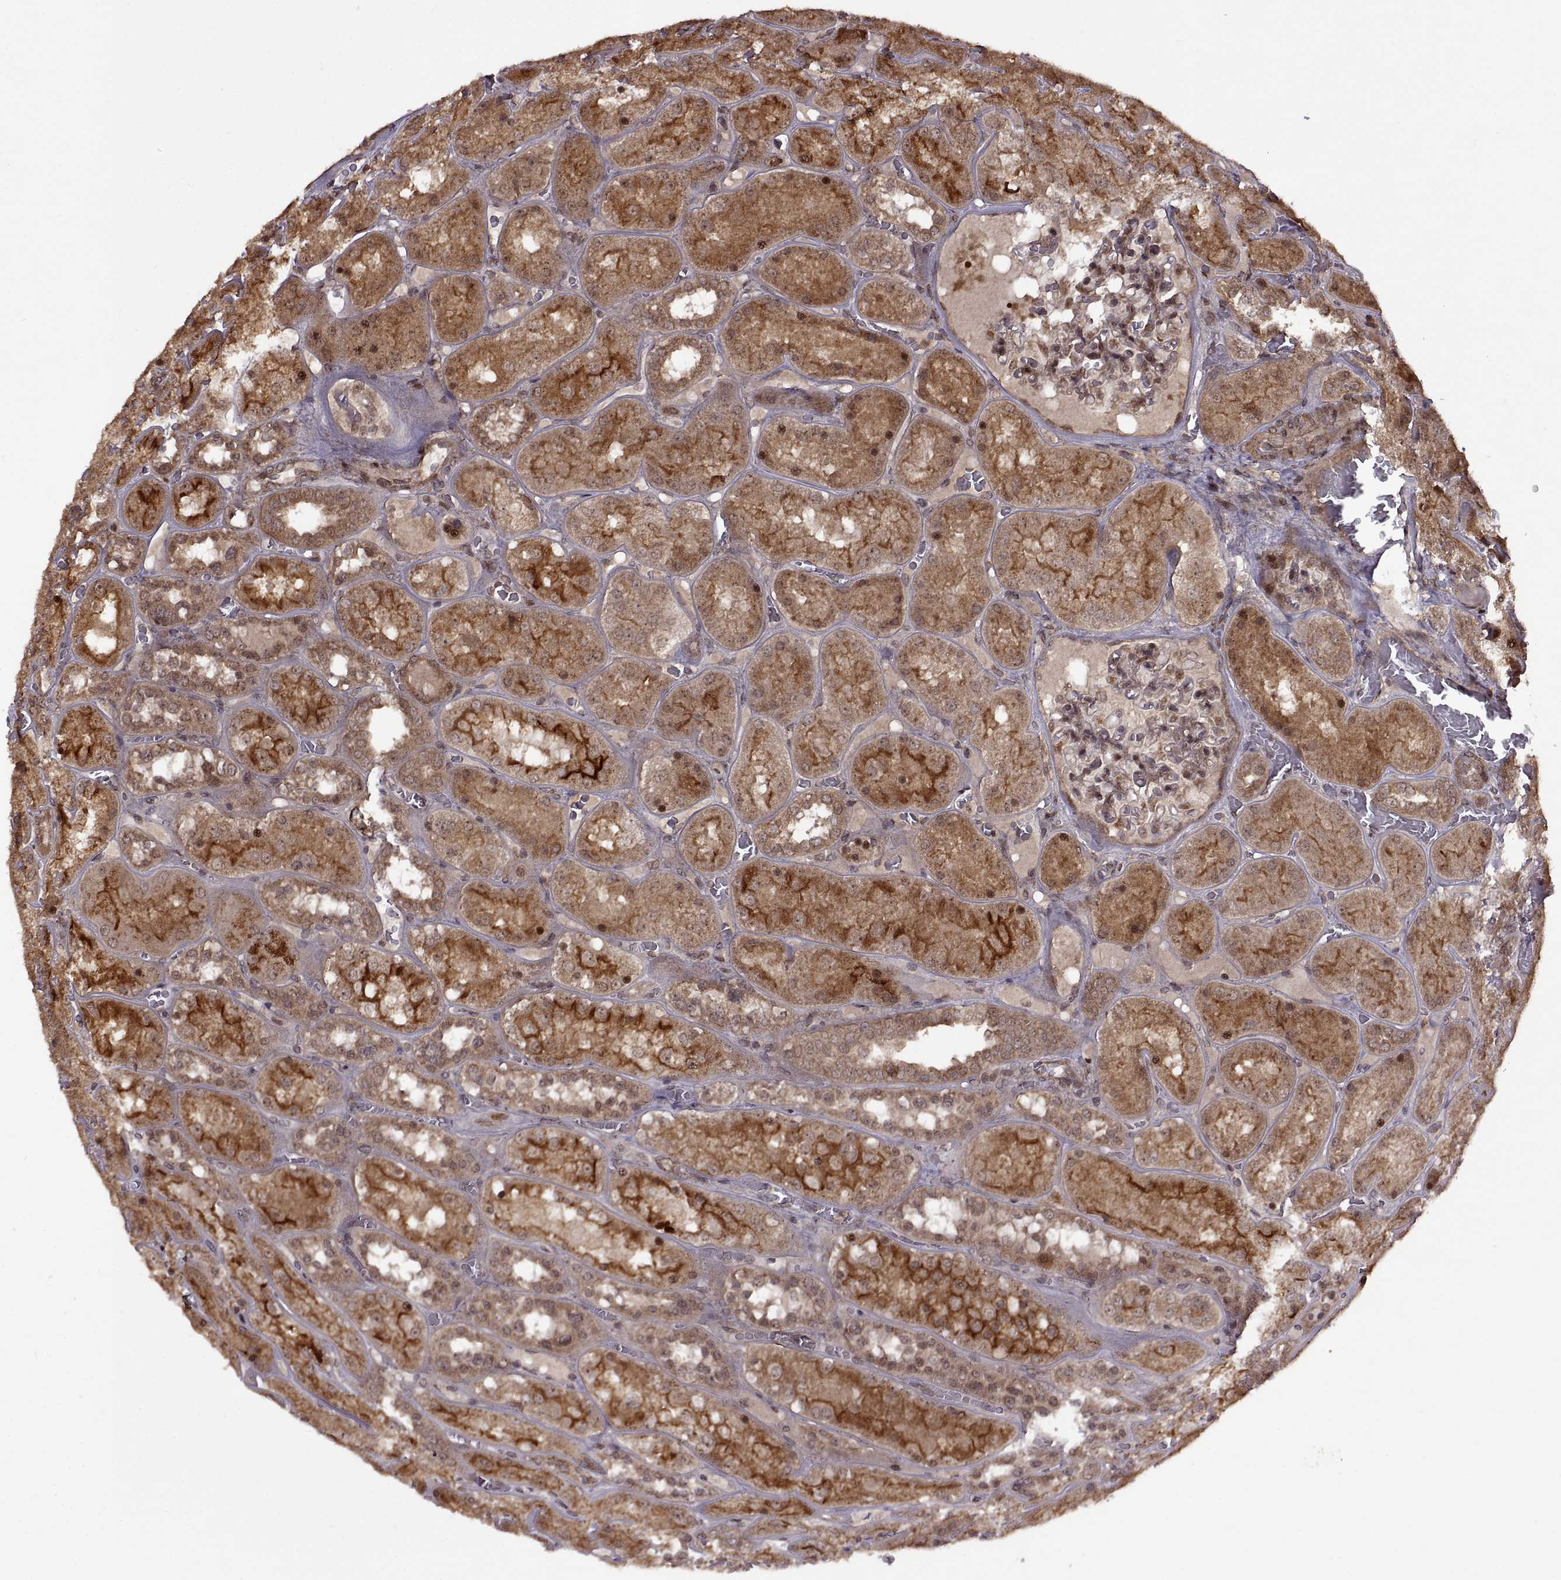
{"staining": {"intensity": "moderate", "quantity": "<25%", "location": "cytoplasmic/membranous"}, "tissue": "kidney", "cell_type": "Cells in glomeruli", "image_type": "normal", "snomed": [{"axis": "morphology", "description": "Normal tissue, NOS"}, {"axis": "topography", "description": "Kidney"}], "caption": "The histopathology image displays immunohistochemical staining of unremarkable kidney. There is moderate cytoplasmic/membranous staining is appreciated in approximately <25% of cells in glomeruli.", "gene": "PTOV1", "patient": {"sex": "male", "age": 73}}